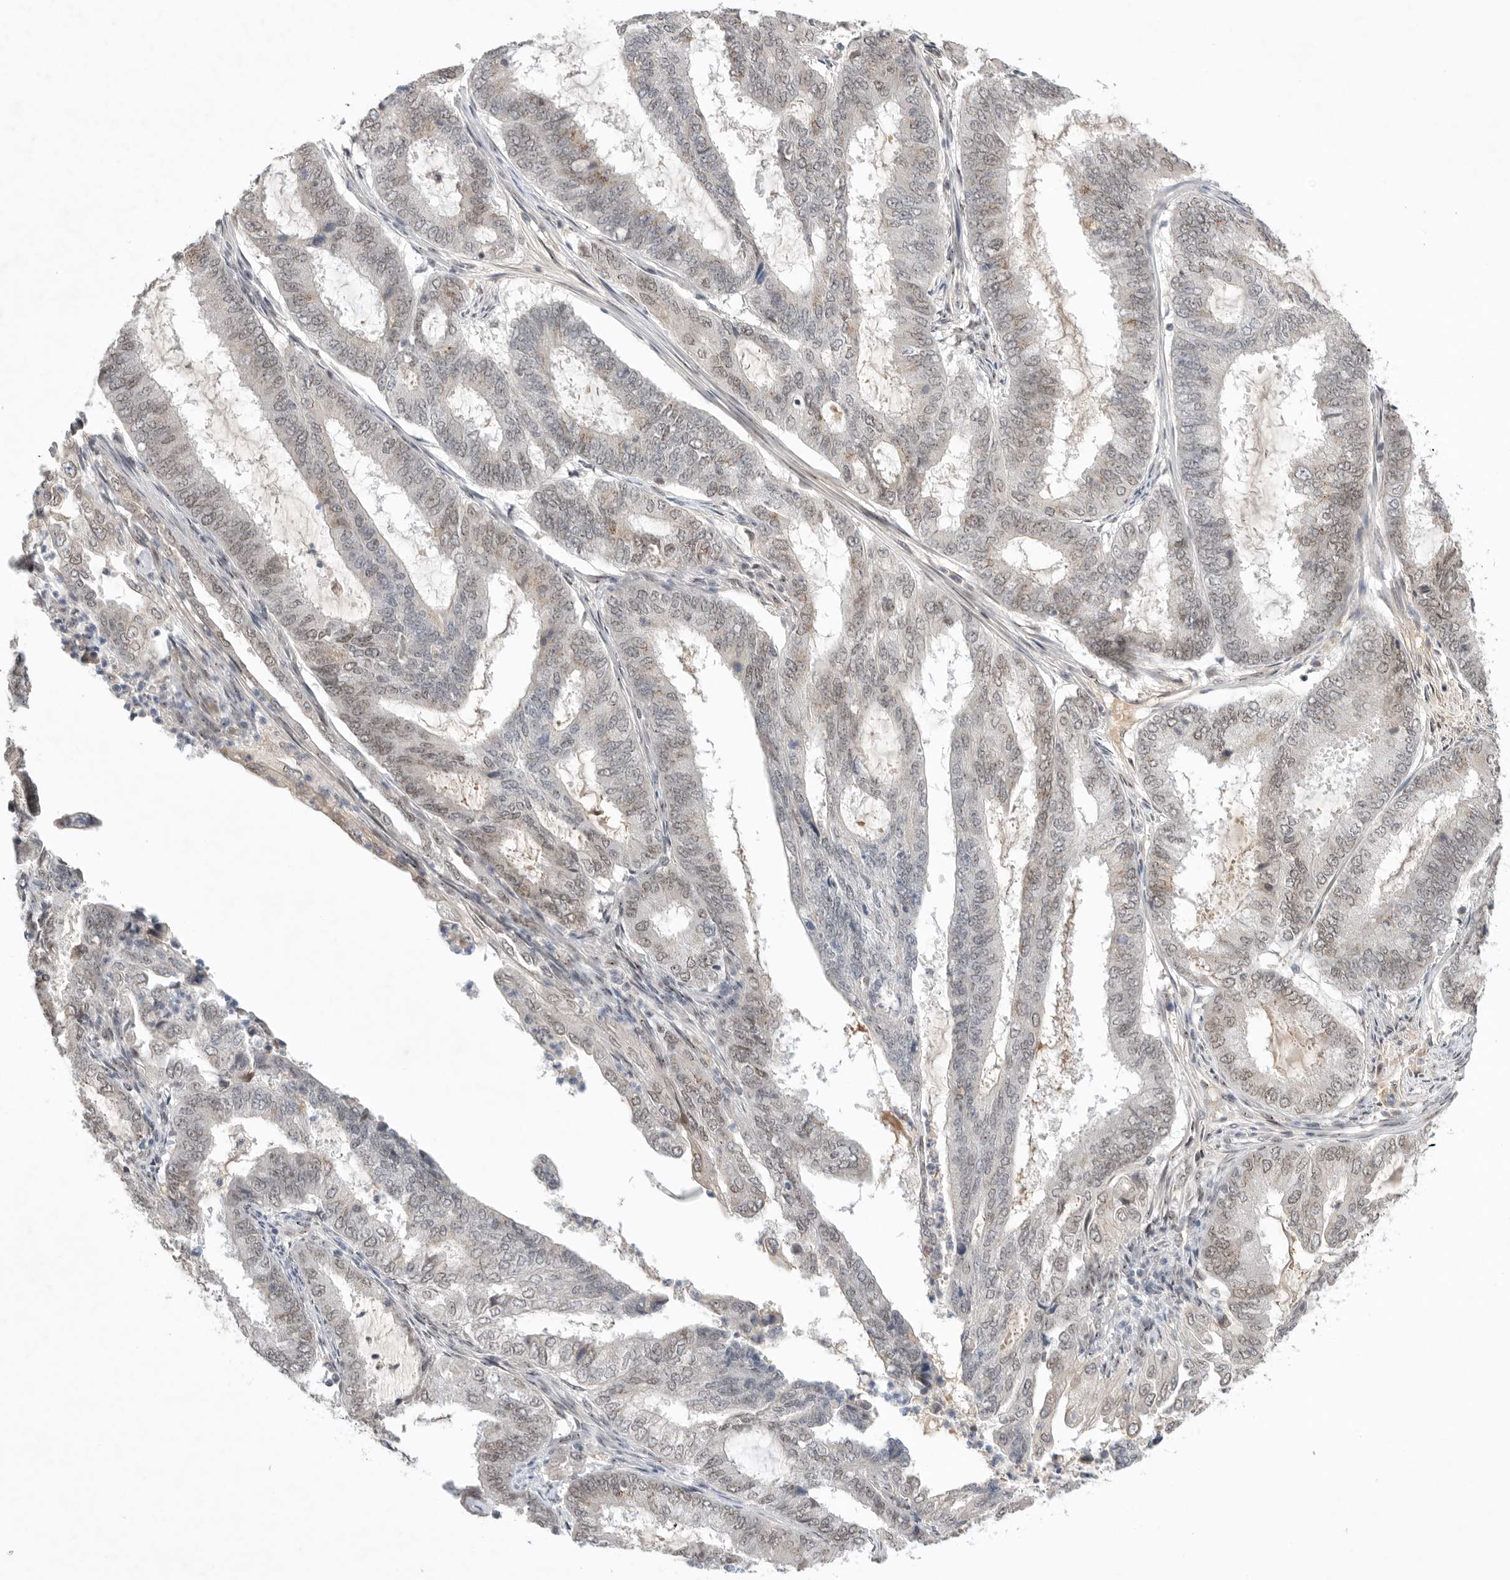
{"staining": {"intensity": "weak", "quantity": "25%-75%", "location": "nuclear"}, "tissue": "endometrial cancer", "cell_type": "Tumor cells", "image_type": "cancer", "snomed": [{"axis": "morphology", "description": "Adenocarcinoma, NOS"}, {"axis": "topography", "description": "Endometrium"}], "caption": "Endometrial cancer stained with IHC shows weak nuclear expression in approximately 25%-75% of tumor cells.", "gene": "LEMD3", "patient": {"sex": "female", "age": 51}}